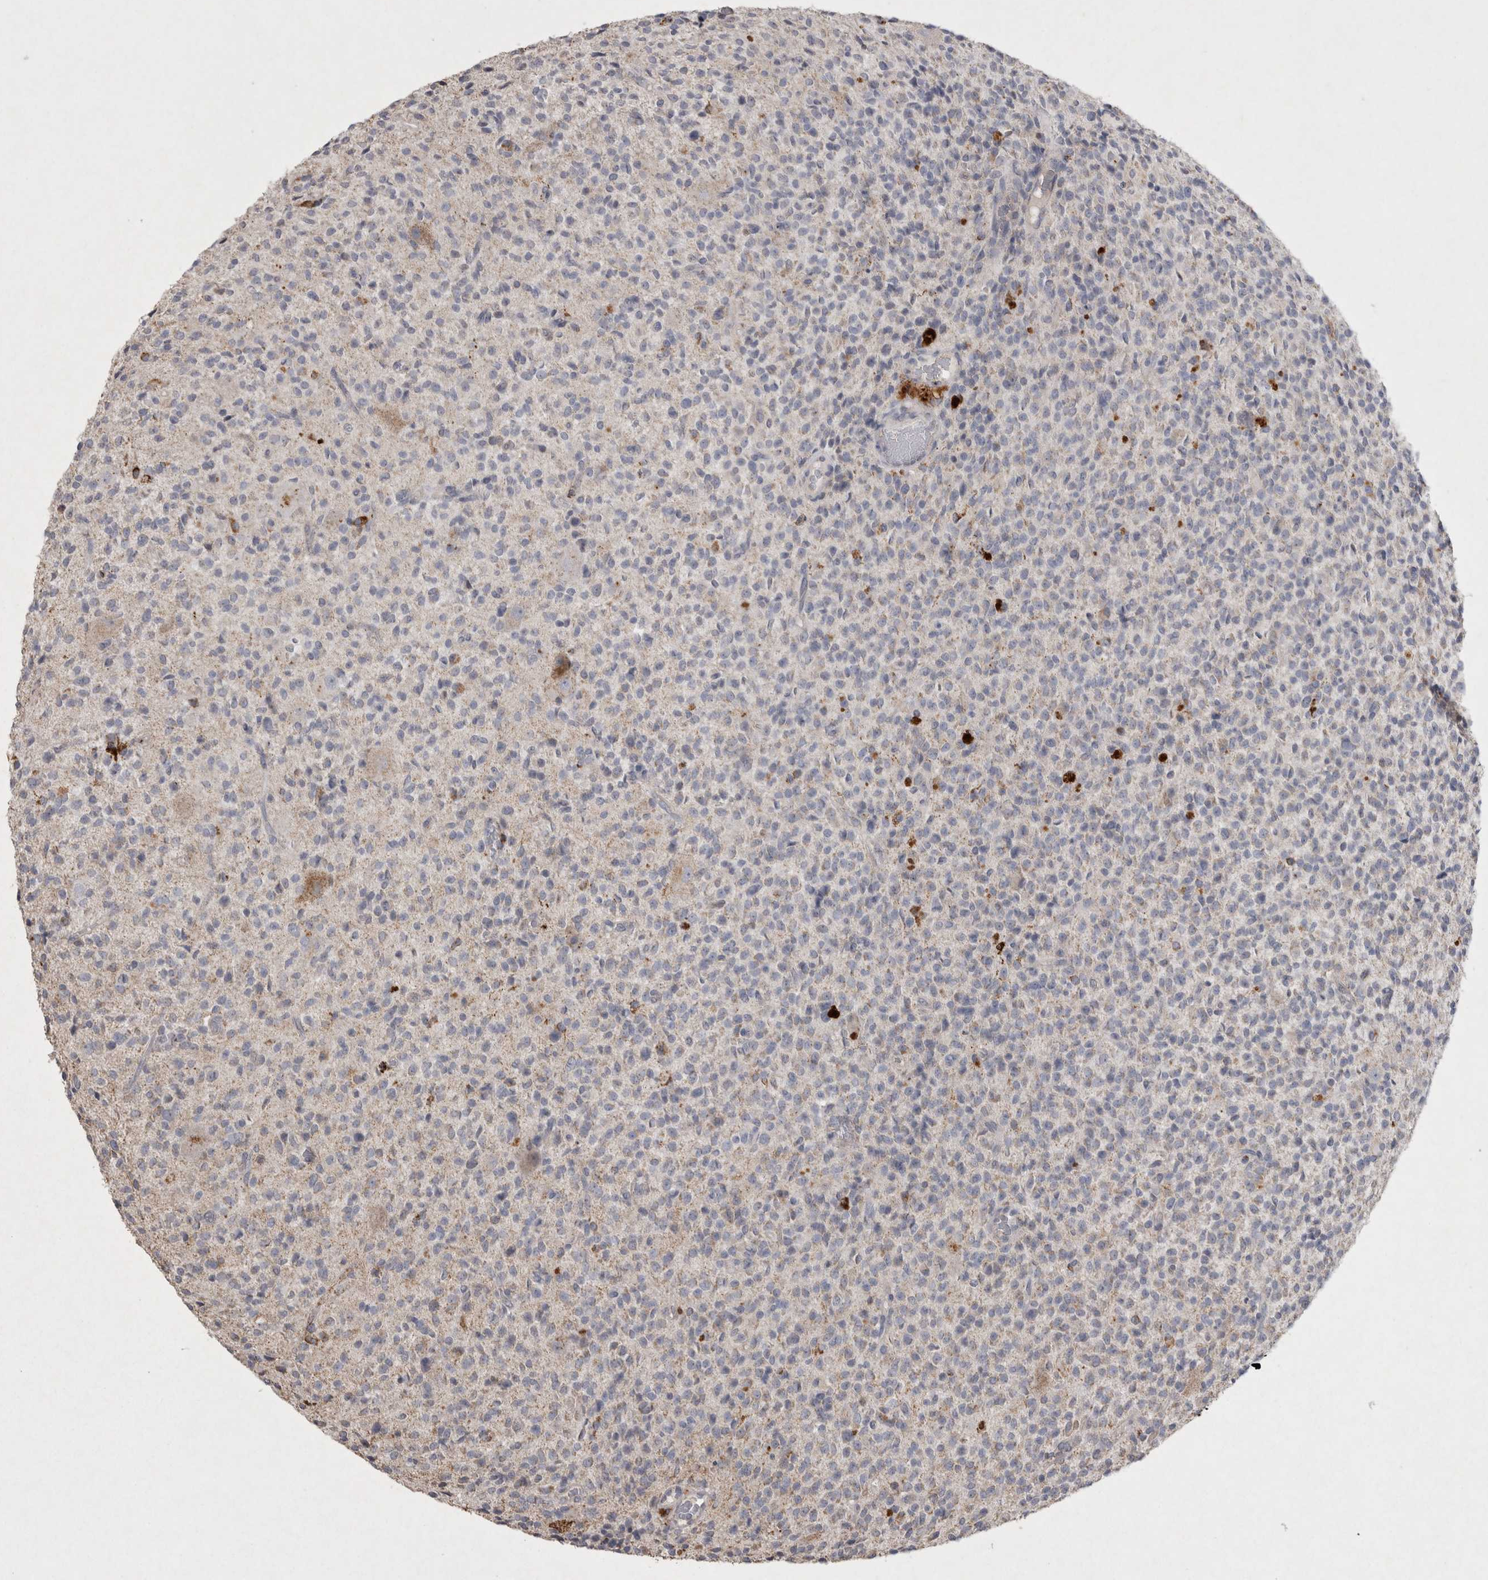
{"staining": {"intensity": "negative", "quantity": "none", "location": "none"}, "tissue": "glioma", "cell_type": "Tumor cells", "image_type": "cancer", "snomed": [{"axis": "morphology", "description": "Glioma, malignant, High grade"}, {"axis": "topography", "description": "Brain"}], "caption": "Tumor cells are negative for brown protein staining in malignant high-grade glioma.", "gene": "DKK3", "patient": {"sex": "male", "age": 34}}